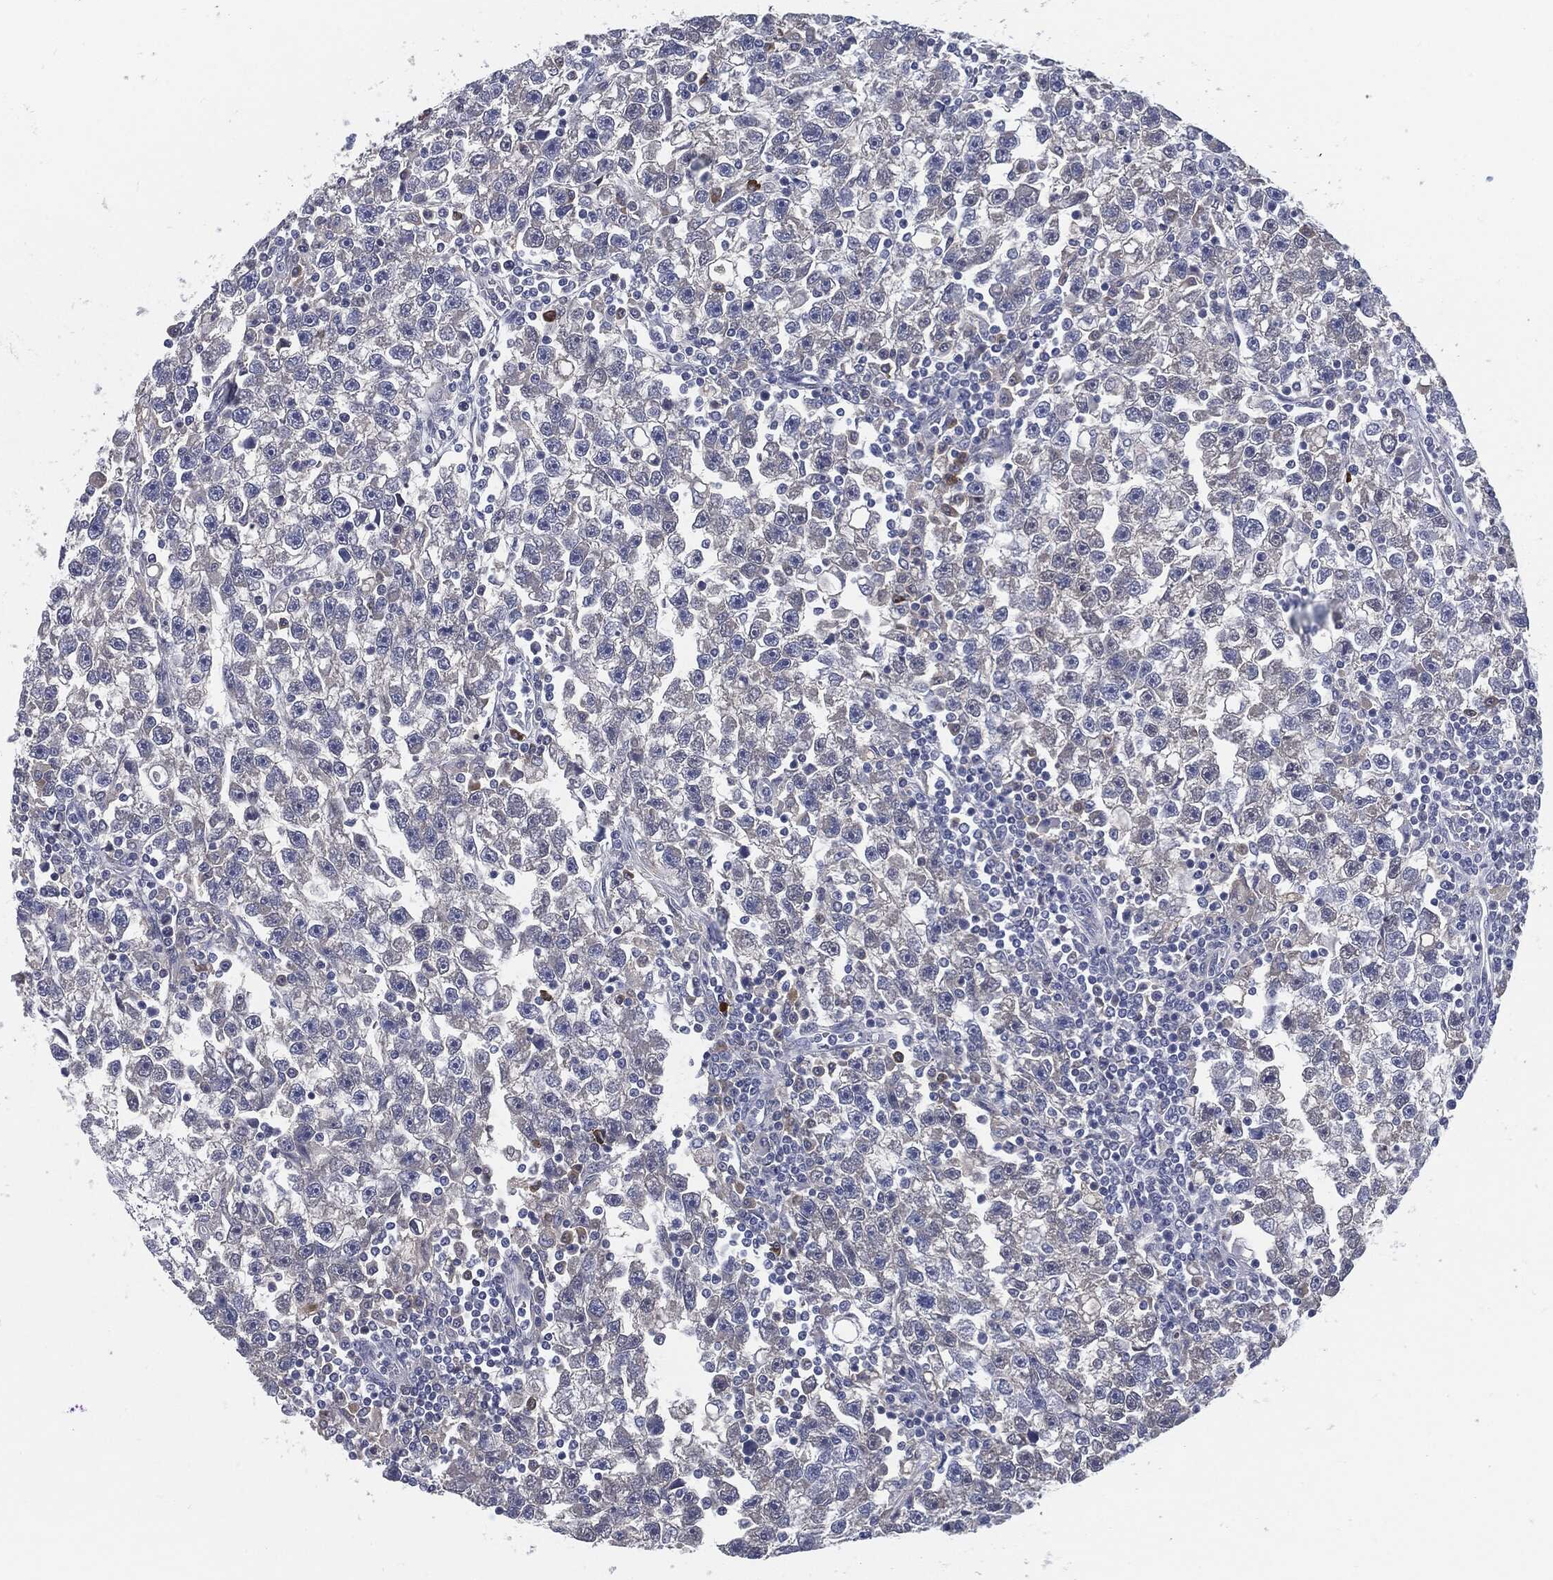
{"staining": {"intensity": "negative", "quantity": "none", "location": "none"}, "tissue": "testis cancer", "cell_type": "Tumor cells", "image_type": "cancer", "snomed": [{"axis": "morphology", "description": "Seminoma, NOS"}, {"axis": "topography", "description": "Testis"}], "caption": "DAB immunohistochemical staining of human testis cancer displays no significant staining in tumor cells.", "gene": "MST1", "patient": {"sex": "male", "age": 47}}